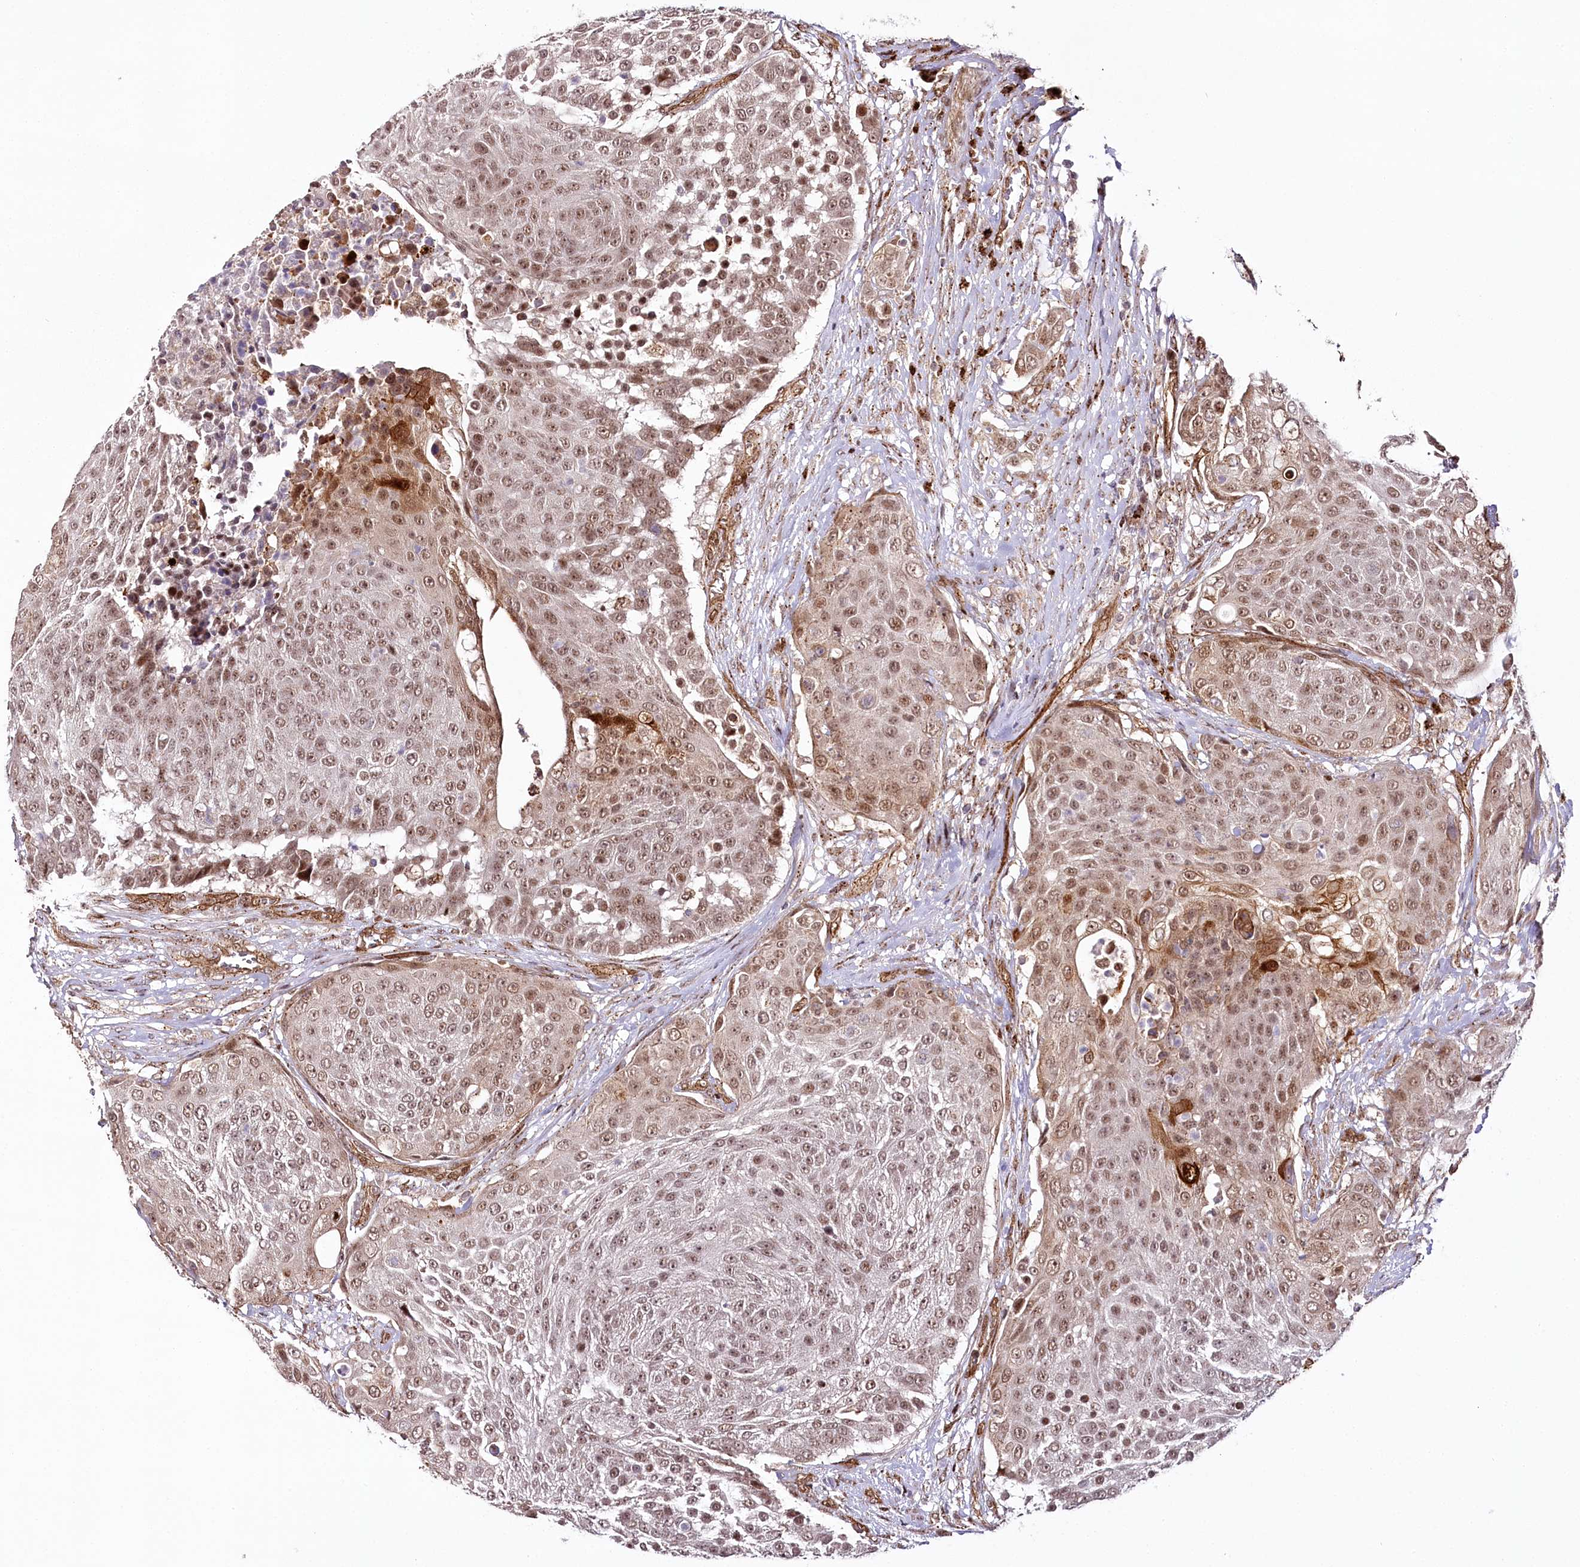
{"staining": {"intensity": "moderate", "quantity": ">75%", "location": "nuclear"}, "tissue": "urothelial cancer", "cell_type": "Tumor cells", "image_type": "cancer", "snomed": [{"axis": "morphology", "description": "Urothelial carcinoma, High grade"}, {"axis": "topography", "description": "Urinary bladder"}], "caption": "Immunohistochemical staining of urothelial carcinoma (high-grade) exhibits medium levels of moderate nuclear staining in about >75% of tumor cells.", "gene": "COPG1", "patient": {"sex": "female", "age": 63}}